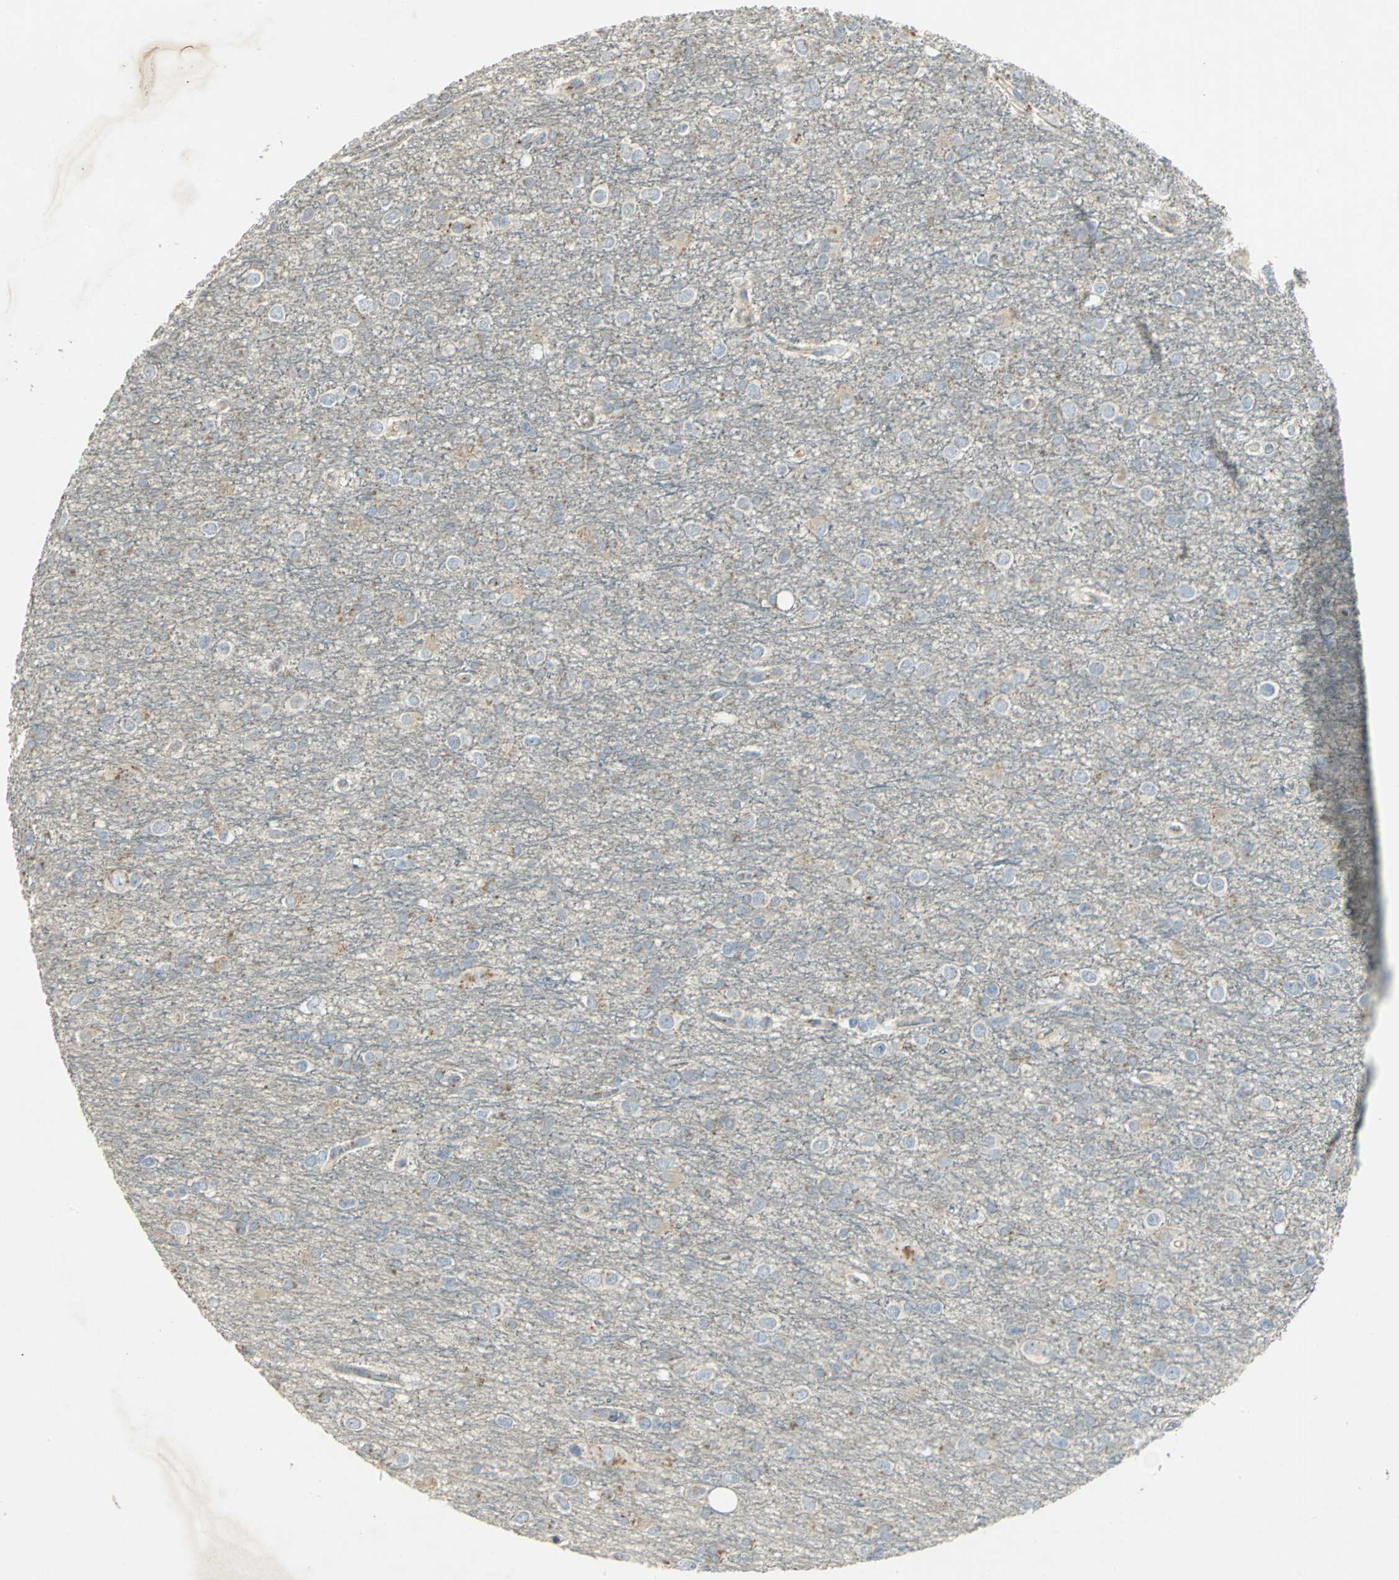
{"staining": {"intensity": "weak", "quantity": "<25%", "location": "cytoplasmic/membranous"}, "tissue": "glioma", "cell_type": "Tumor cells", "image_type": "cancer", "snomed": [{"axis": "morphology", "description": "Glioma, malignant, Low grade"}, {"axis": "topography", "description": "Brain"}], "caption": "Image shows no protein staining in tumor cells of glioma tissue.", "gene": "TM9SF2", "patient": {"sex": "male", "age": 42}}